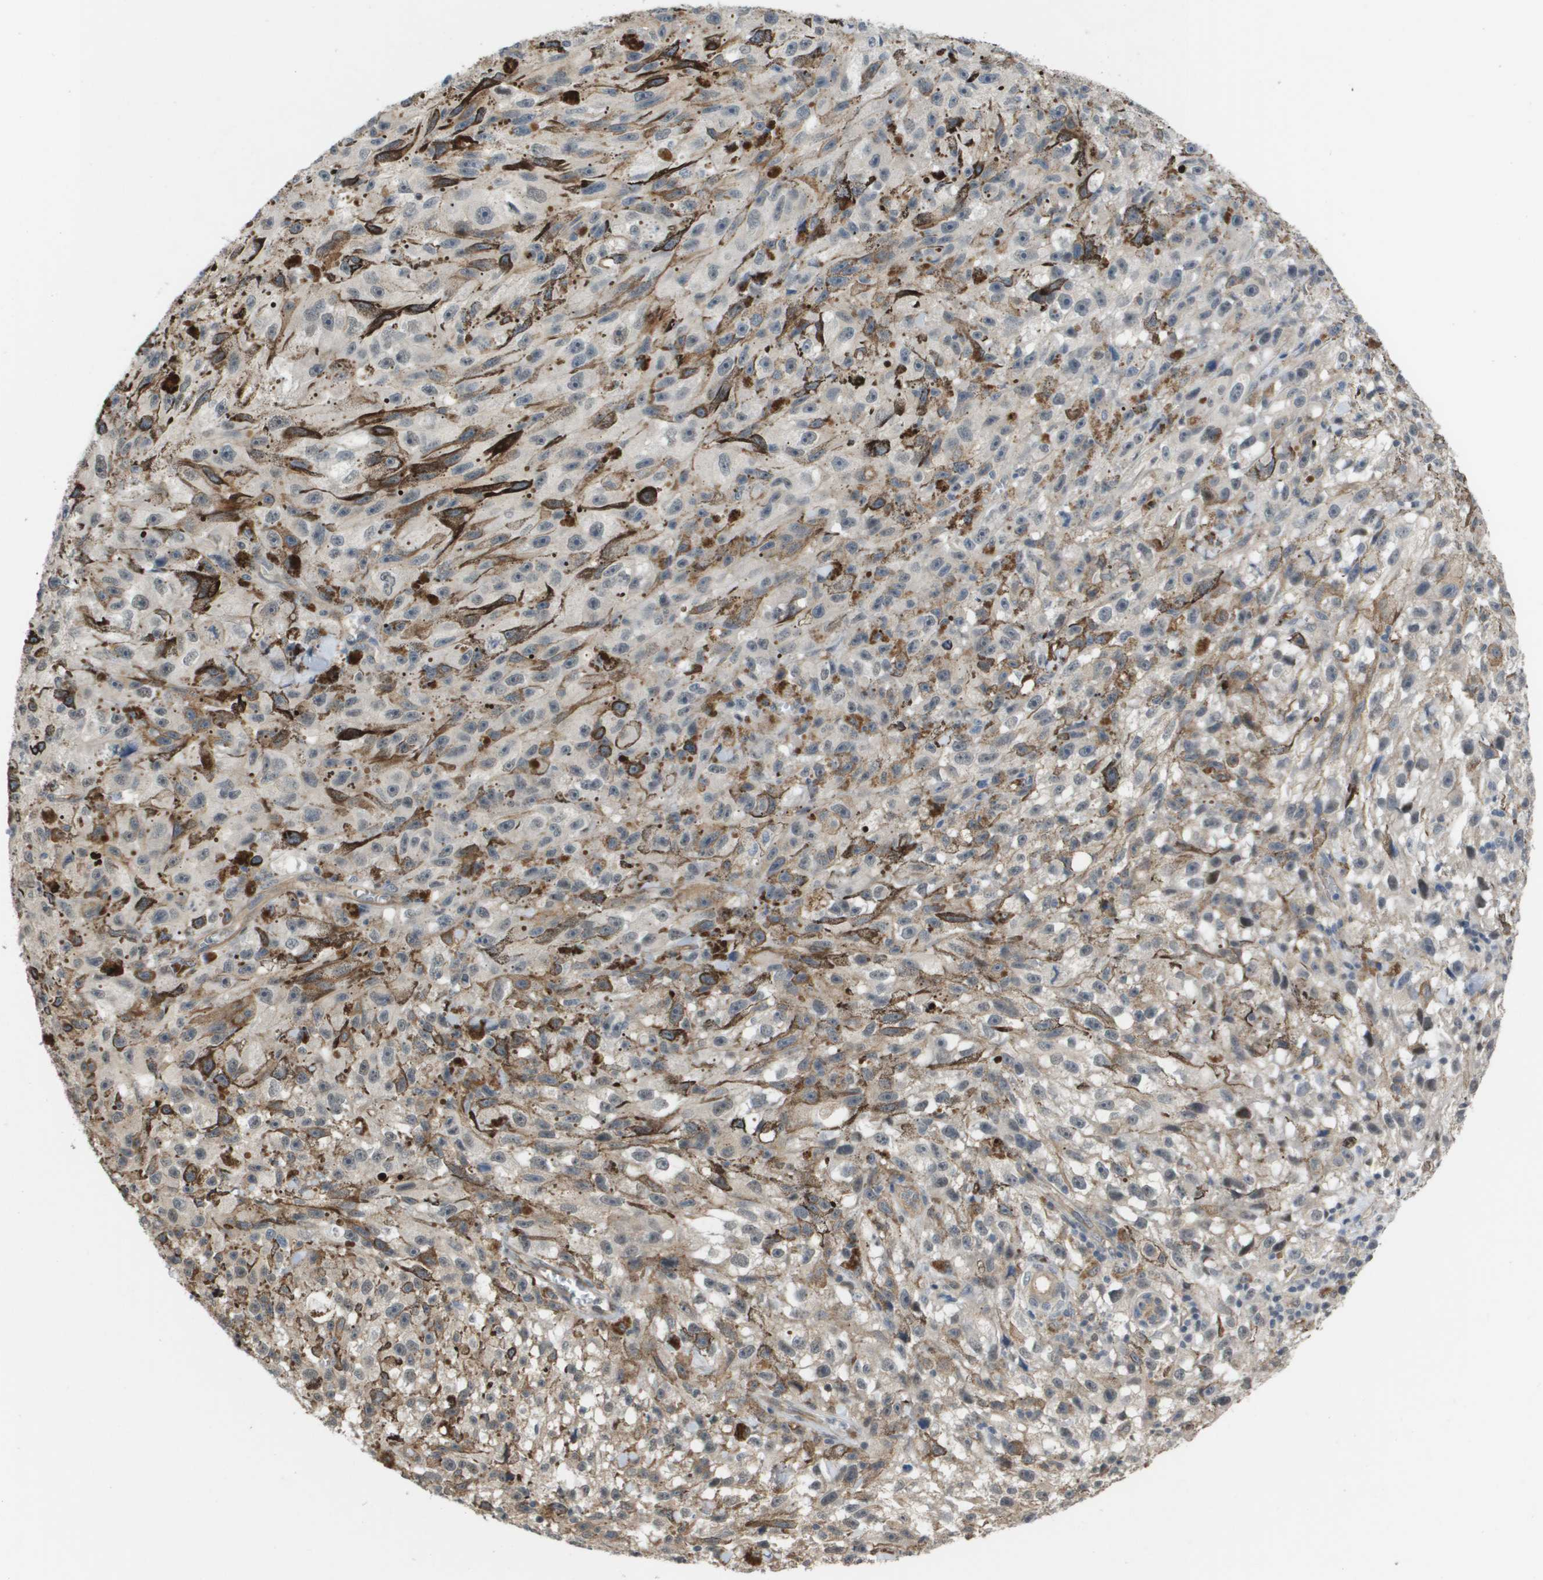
{"staining": {"intensity": "negative", "quantity": "none", "location": "none"}, "tissue": "melanoma", "cell_type": "Tumor cells", "image_type": "cancer", "snomed": [{"axis": "morphology", "description": "Malignant melanoma, NOS"}, {"axis": "topography", "description": "Skin"}], "caption": "Malignant melanoma was stained to show a protein in brown. There is no significant positivity in tumor cells.", "gene": "RNF112", "patient": {"sex": "female", "age": 104}}